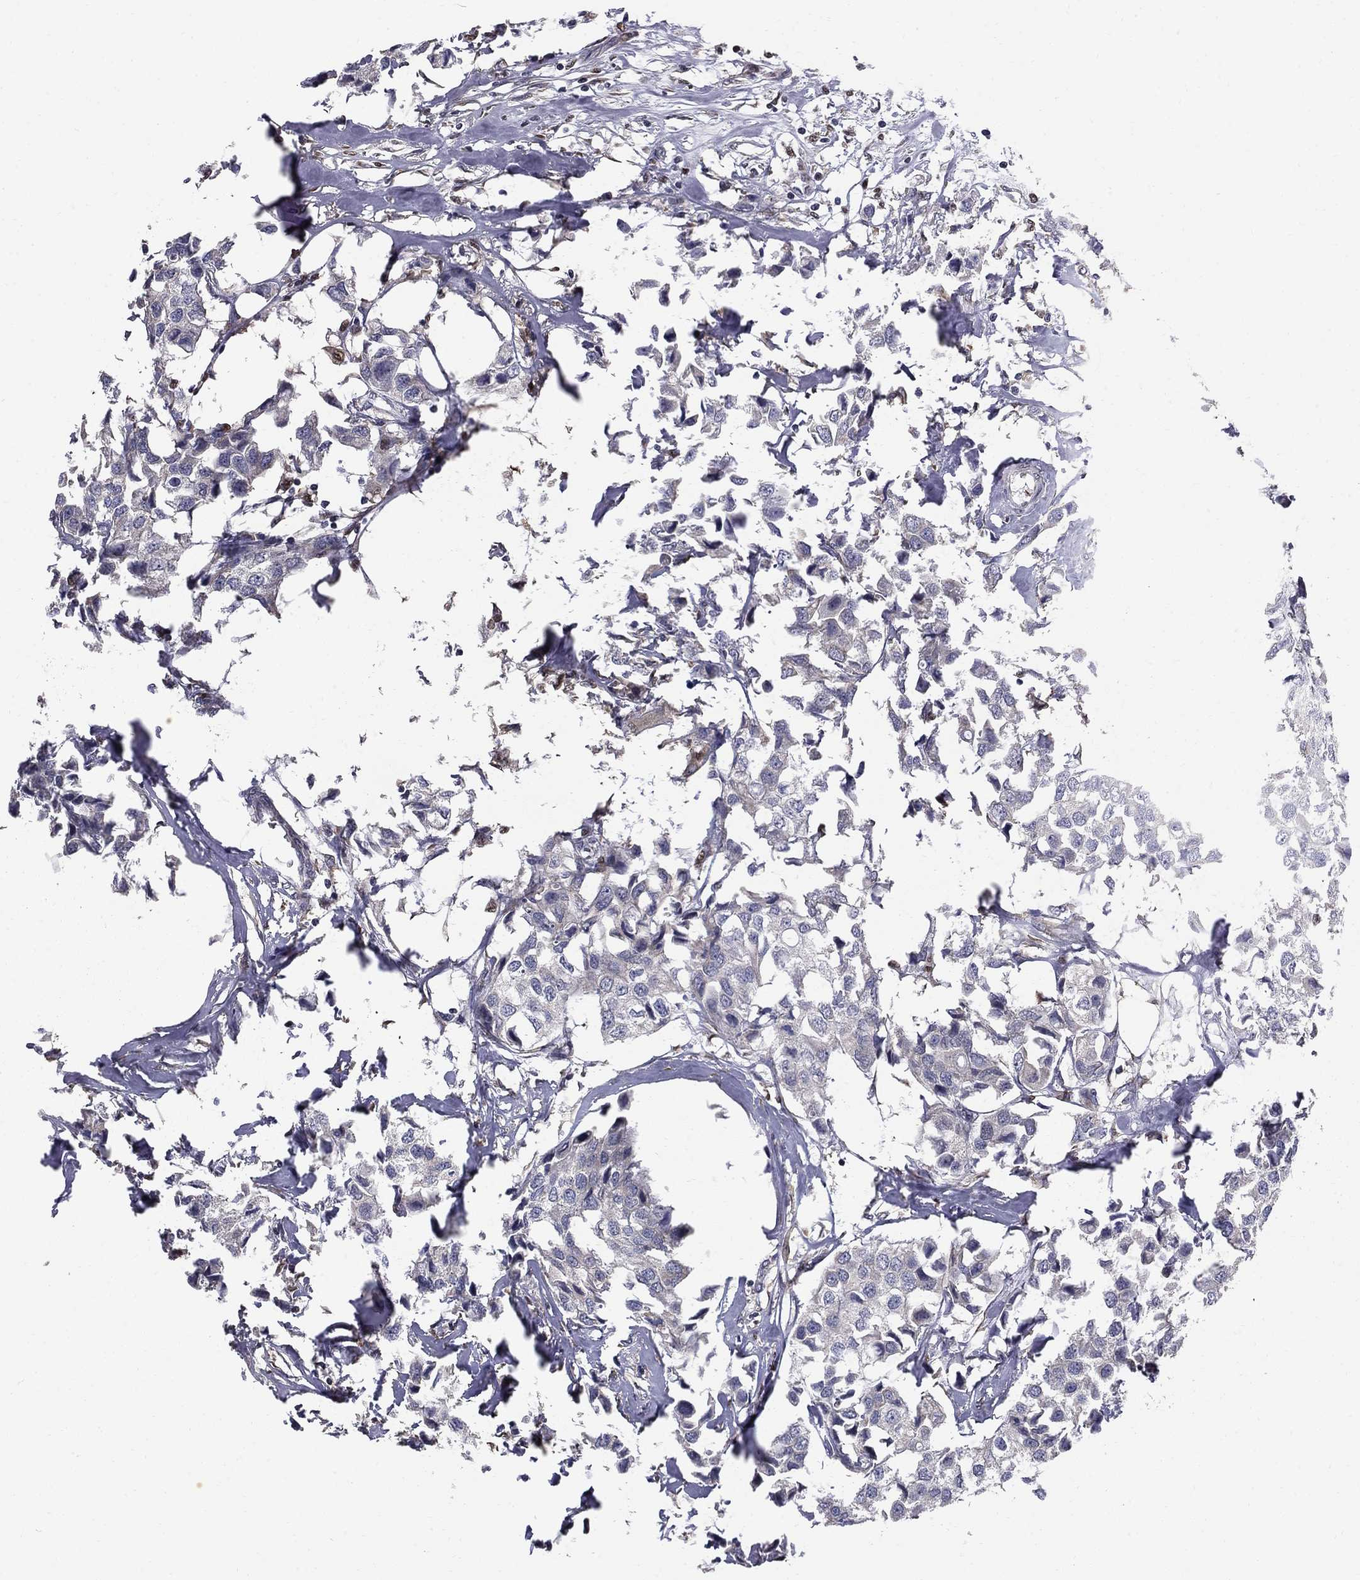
{"staining": {"intensity": "negative", "quantity": "none", "location": "none"}, "tissue": "breast cancer", "cell_type": "Tumor cells", "image_type": "cancer", "snomed": [{"axis": "morphology", "description": "Duct carcinoma"}, {"axis": "topography", "description": "Breast"}], "caption": "This histopathology image is of breast cancer (infiltrating ductal carcinoma) stained with IHC to label a protein in brown with the nuclei are counter-stained blue. There is no expression in tumor cells.", "gene": "HSPB2", "patient": {"sex": "female", "age": 80}}